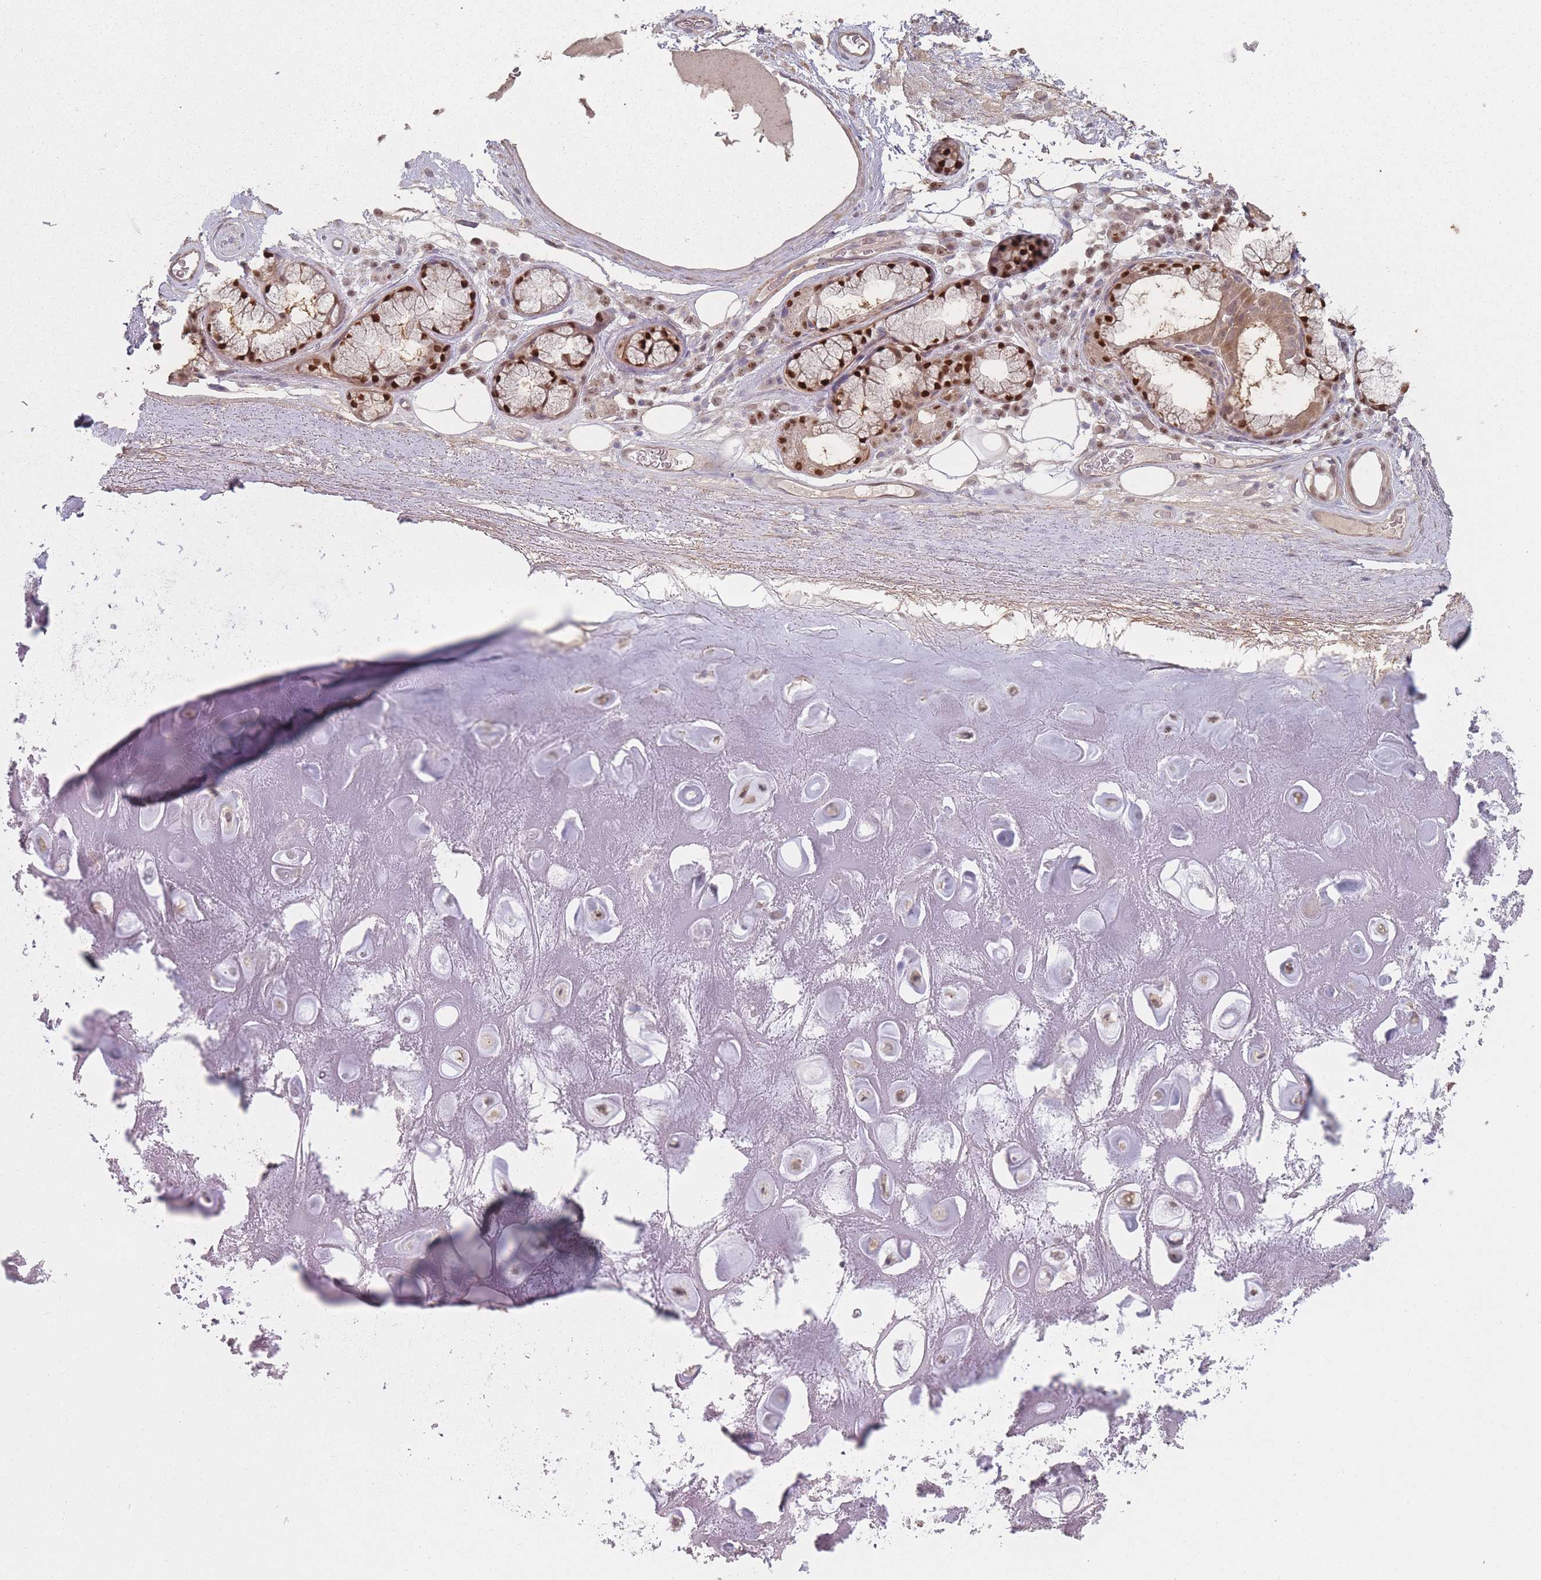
{"staining": {"intensity": "moderate", "quantity": "25%-75%", "location": "nuclear"}, "tissue": "soft tissue", "cell_type": "Chondrocytes", "image_type": "normal", "snomed": [{"axis": "morphology", "description": "Normal tissue, NOS"}, {"axis": "topography", "description": "Cartilage tissue"}], "caption": "Soft tissue stained for a protein (brown) displays moderate nuclear positive staining in about 25%-75% of chondrocytes.", "gene": "ERCC6L", "patient": {"sex": "male", "age": 81}}